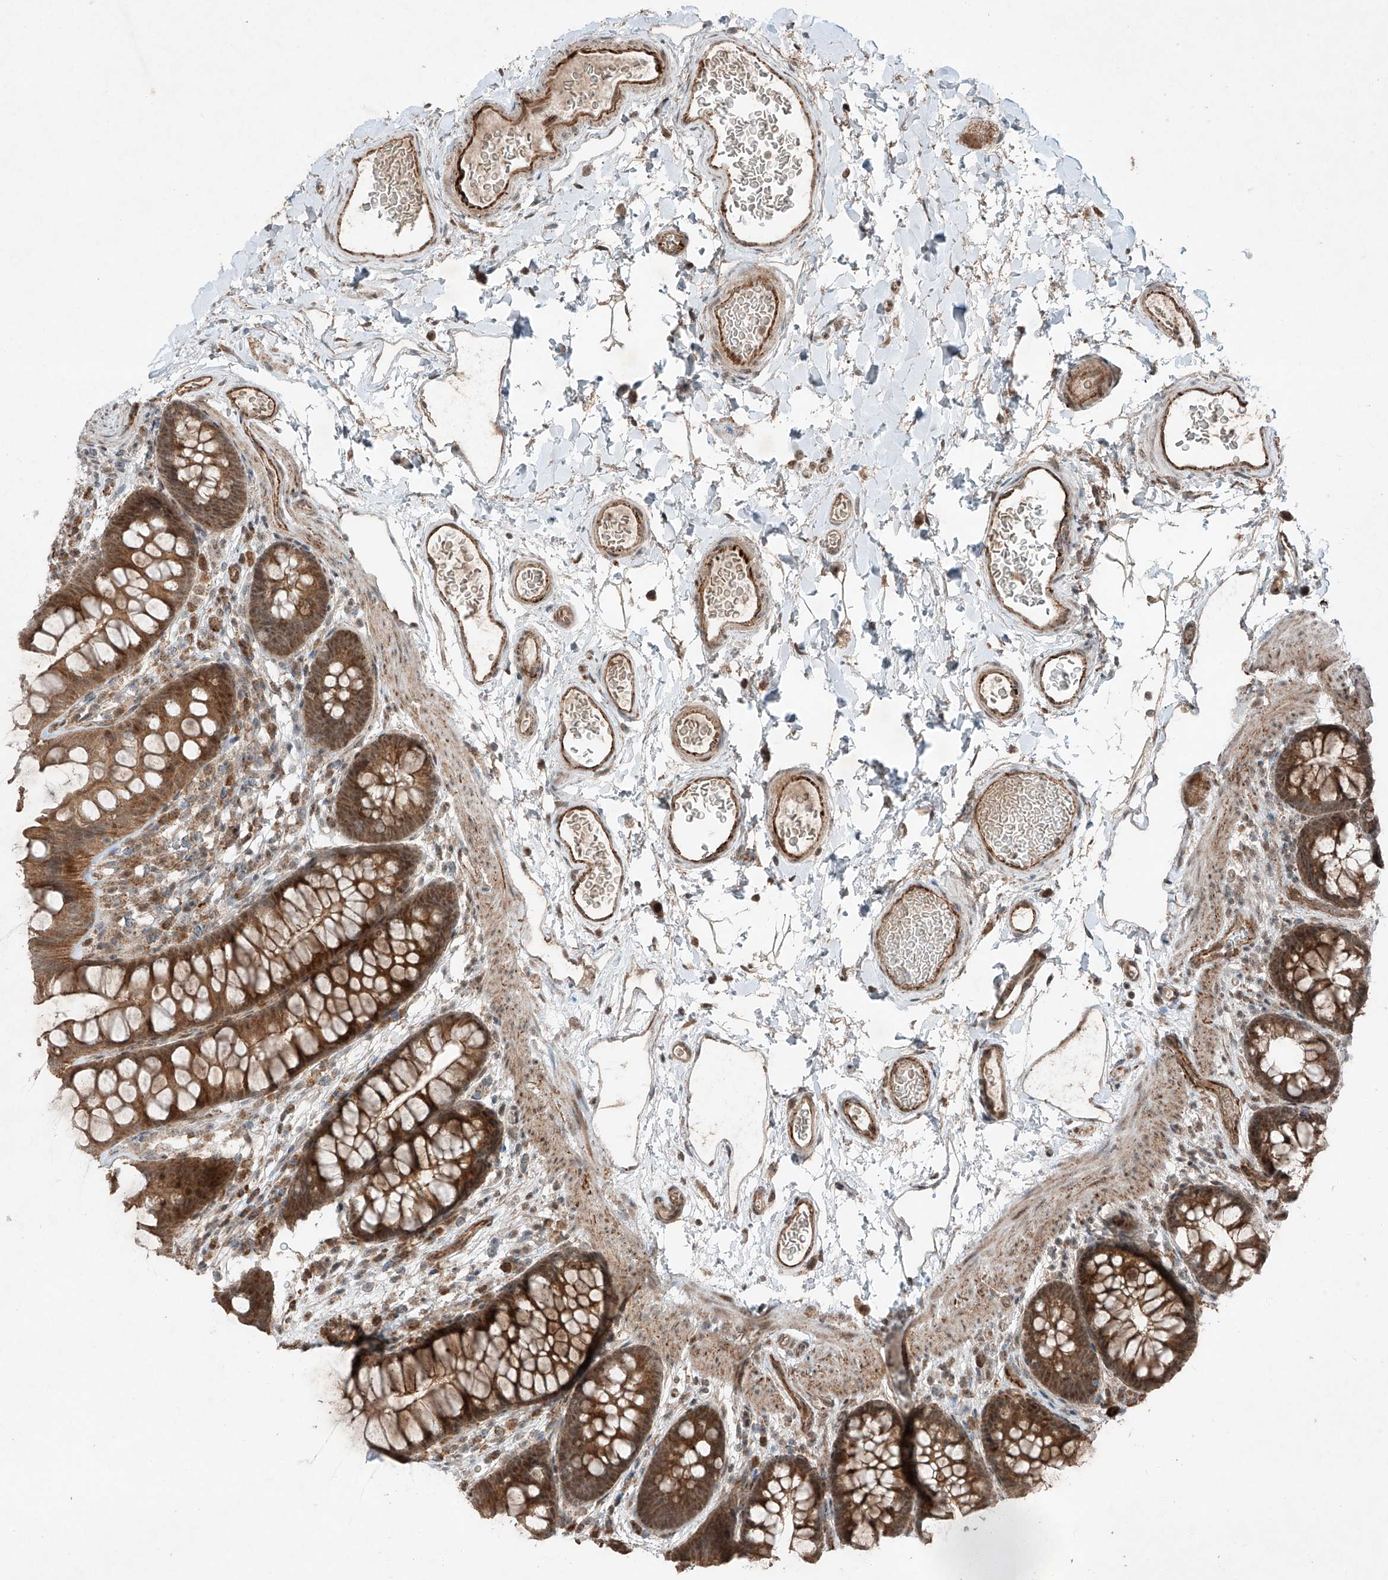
{"staining": {"intensity": "strong", "quantity": "25%-75%", "location": "cytoplasmic/membranous,nuclear"}, "tissue": "colon", "cell_type": "Endothelial cells", "image_type": "normal", "snomed": [{"axis": "morphology", "description": "Normal tissue, NOS"}, {"axis": "topography", "description": "Colon"}], "caption": "The micrograph exhibits a brown stain indicating the presence of a protein in the cytoplasmic/membranous,nuclear of endothelial cells in colon.", "gene": "ZNF620", "patient": {"sex": "female", "age": 62}}